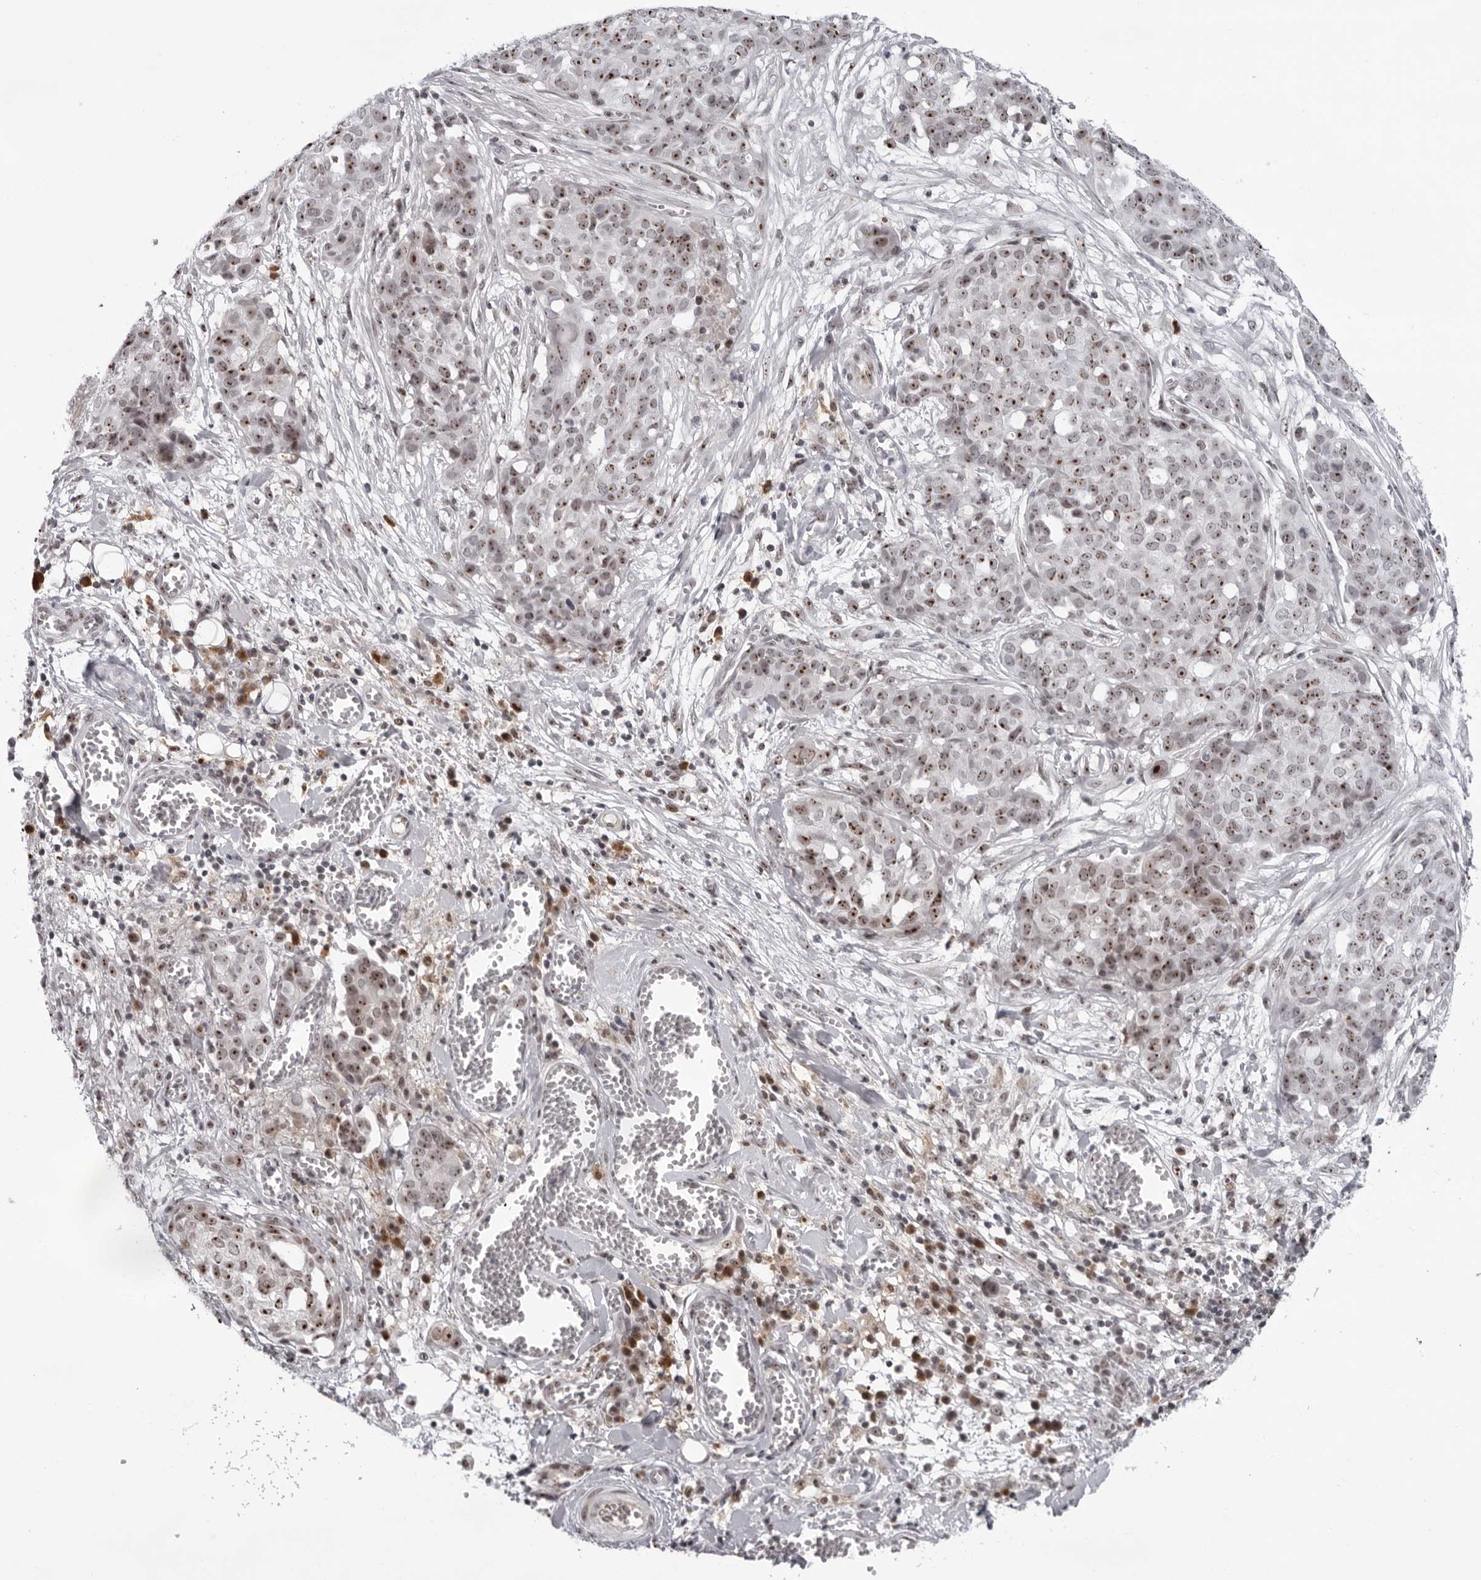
{"staining": {"intensity": "strong", "quantity": ">75%", "location": "nuclear"}, "tissue": "ovarian cancer", "cell_type": "Tumor cells", "image_type": "cancer", "snomed": [{"axis": "morphology", "description": "Cystadenocarcinoma, serous, NOS"}, {"axis": "topography", "description": "Soft tissue"}, {"axis": "topography", "description": "Ovary"}], "caption": "Immunohistochemistry (IHC) (DAB (3,3'-diaminobenzidine)) staining of human serous cystadenocarcinoma (ovarian) exhibits strong nuclear protein positivity in about >75% of tumor cells. The protein is shown in brown color, while the nuclei are stained blue.", "gene": "EXOSC10", "patient": {"sex": "female", "age": 57}}